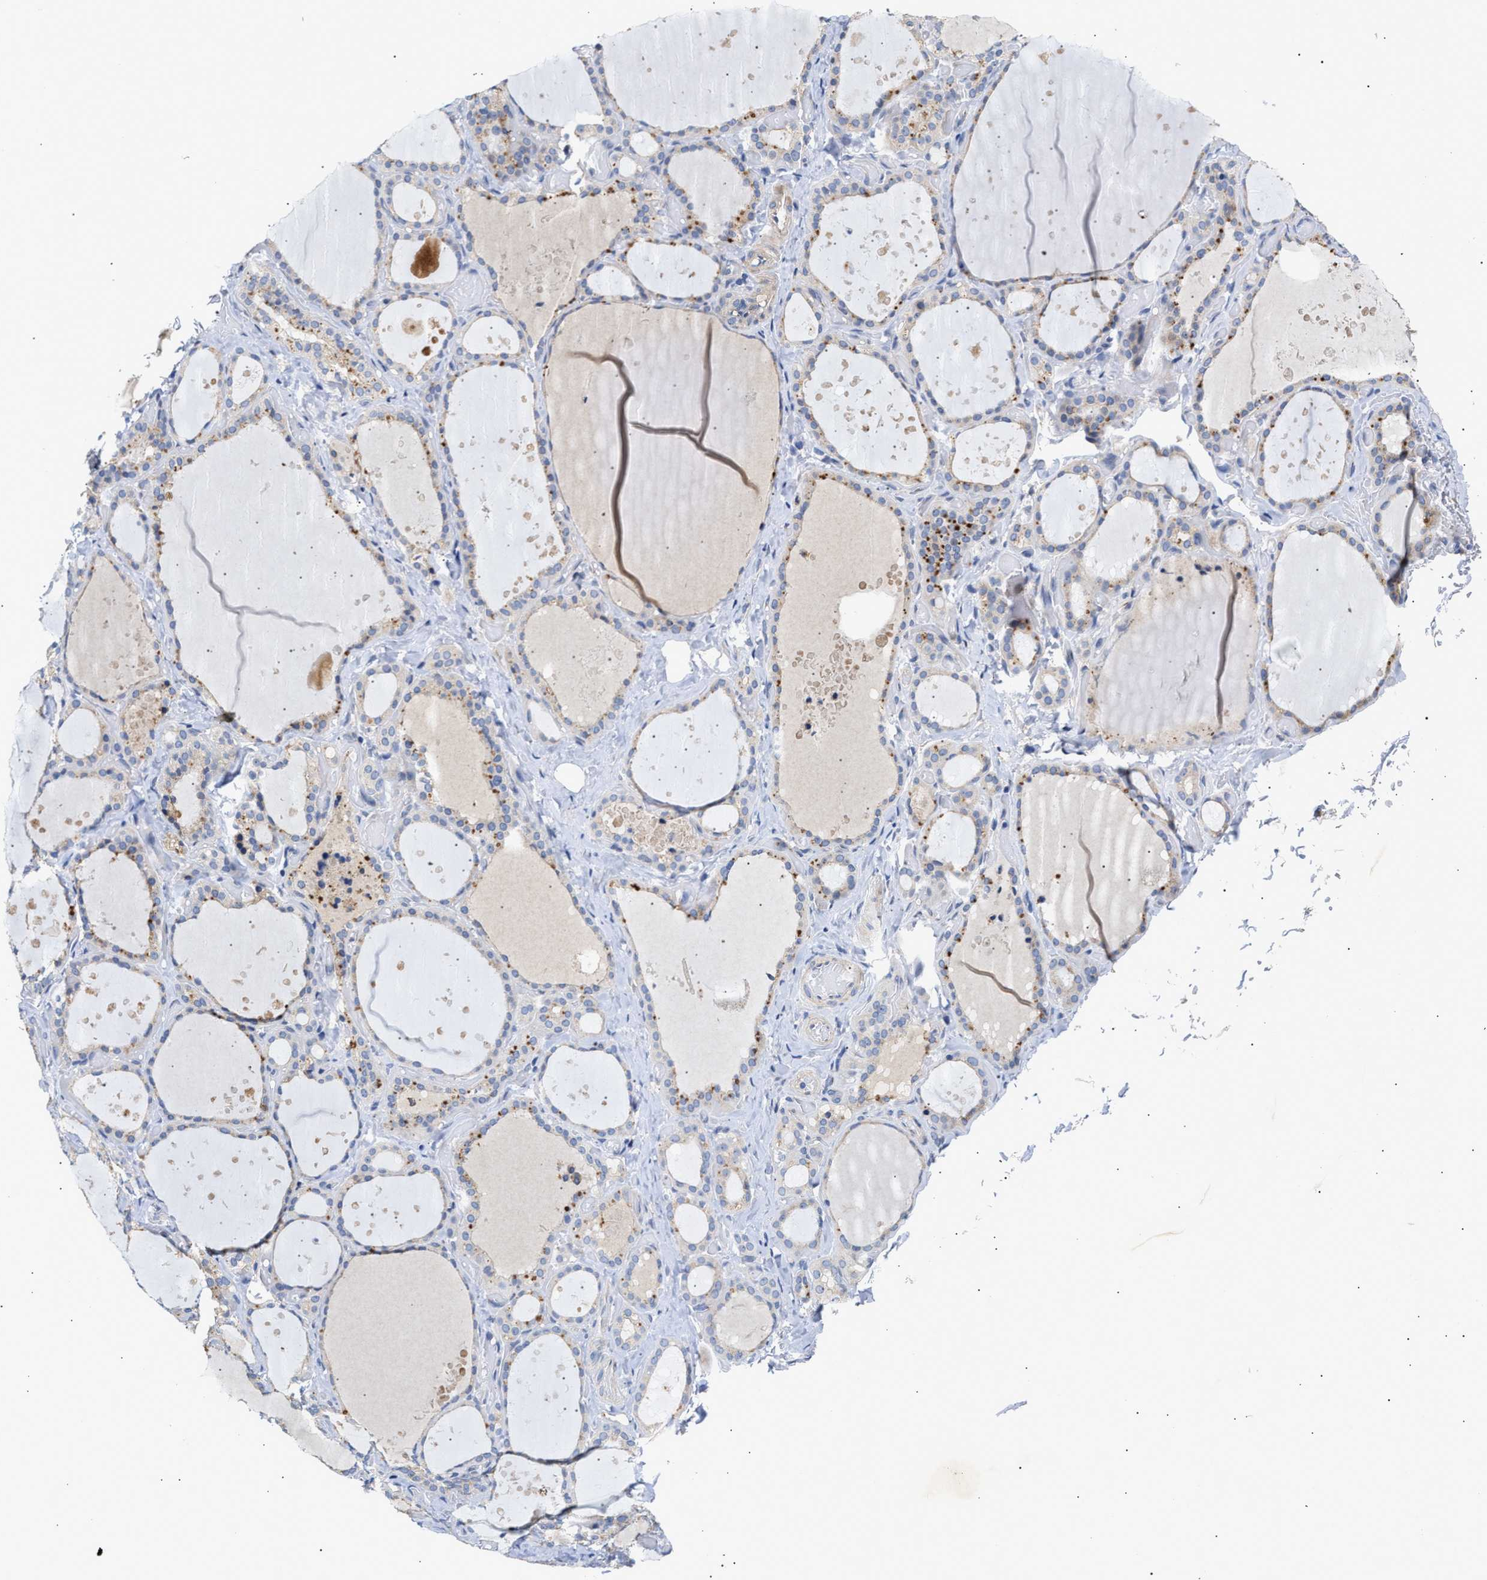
{"staining": {"intensity": "moderate", "quantity": "<25%", "location": "cytoplasmic/membranous"}, "tissue": "thyroid gland", "cell_type": "Glandular cells", "image_type": "normal", "snomed": [{"axis": "morphology", "description": "Normal tissue, NOS"}, {"axis": "topography", "description": "Thyroid gland"}], "caption": "Immunohistochemical staining of benign human thyroid gland shows moderate cytoplasmic/membranous protein positivity in approximately <25% of glandular cells. (Brightfield microscopy of DAB IHC at high magnification).", "gene": "CCDC146", "patient": {"sex": "female", "age": 44}}